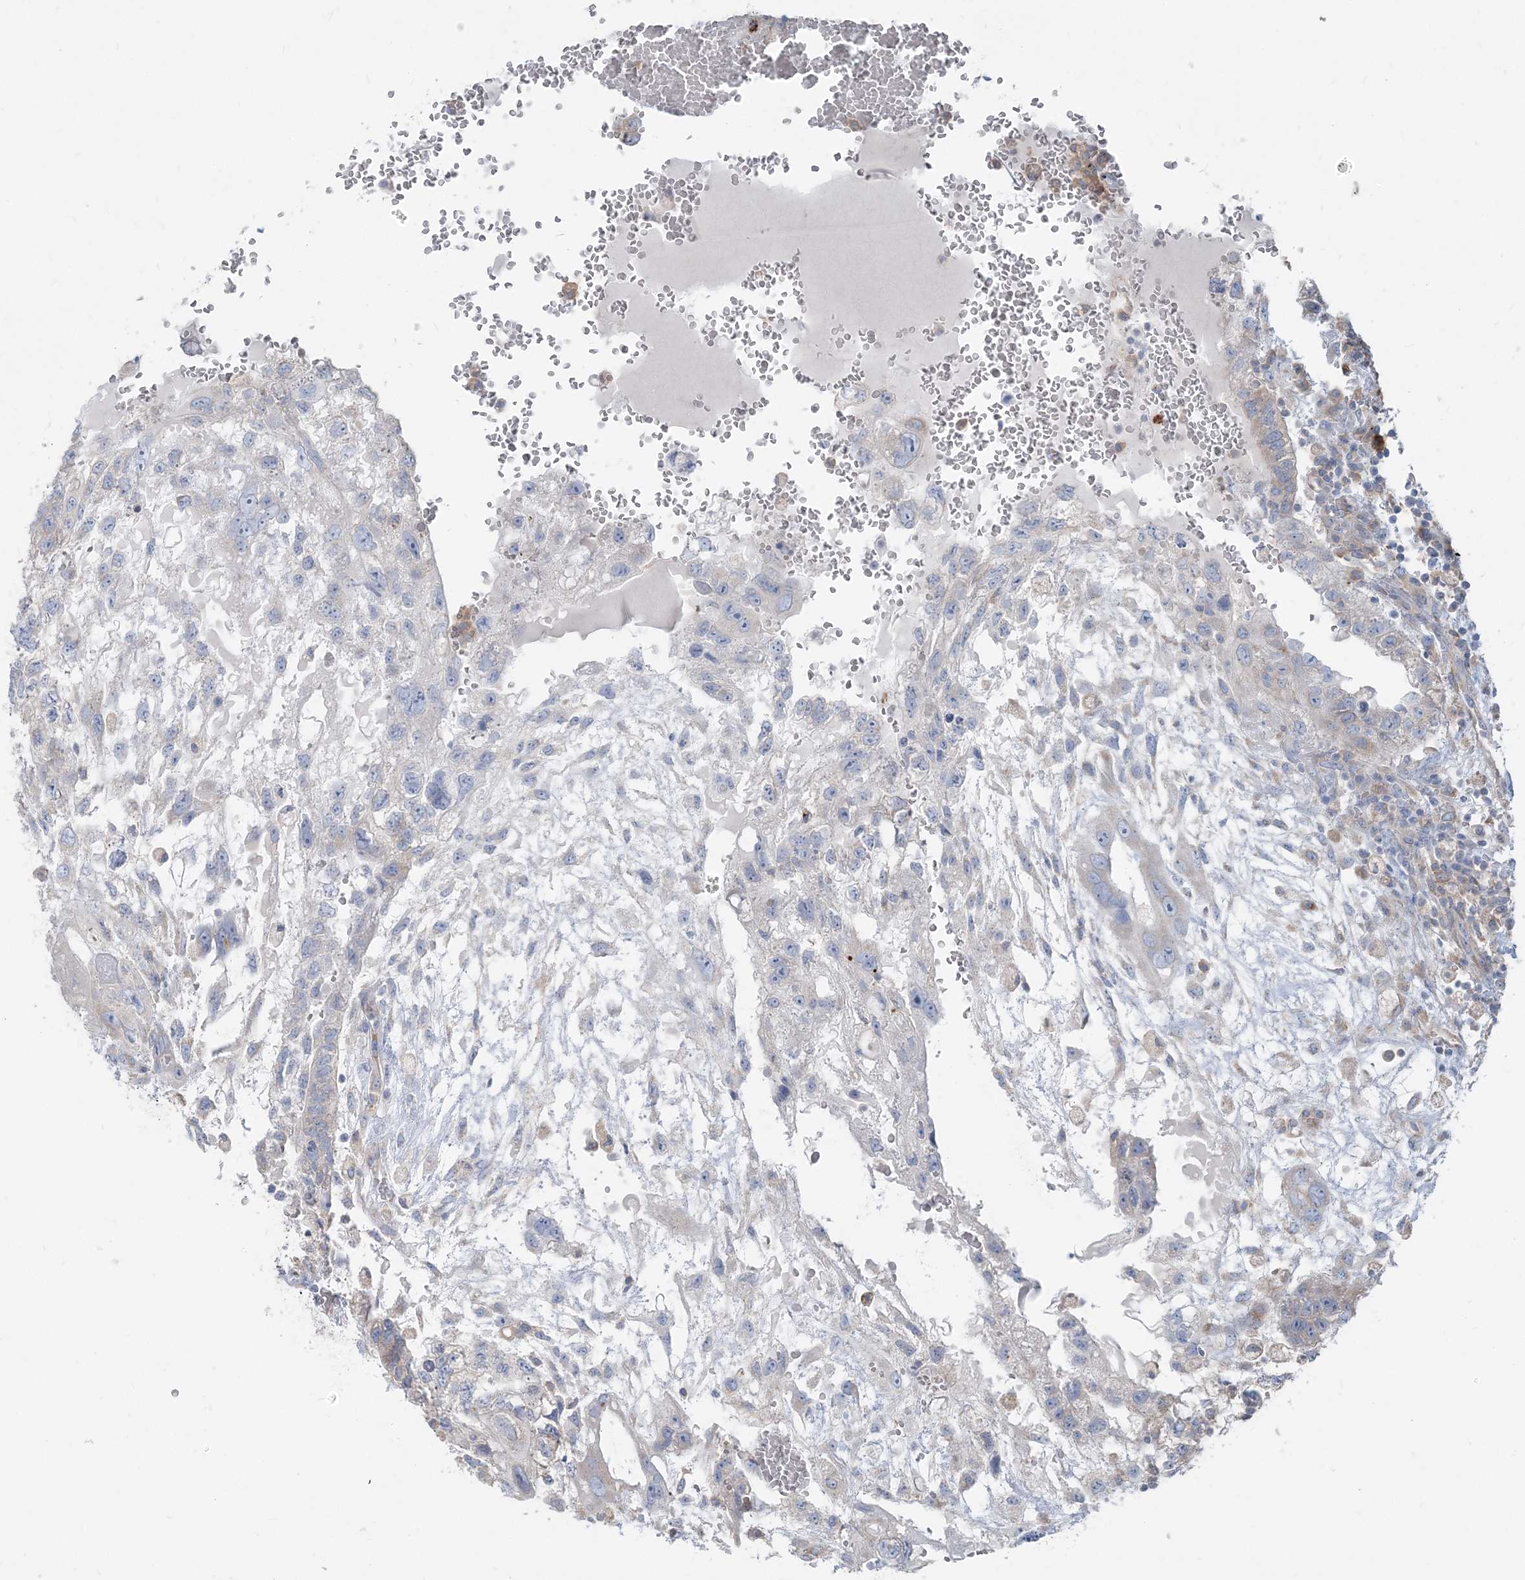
{"staining": {"intensity": "negative", "quantity": "none", "location": "none"}, "tissue": "testis cancer", "cell_type": "Tumor cells", "image_type": "cancer", "snomed": [{"axis": "morphology", "description": "Carcinoma, Embryonal, NOS"}, {"axis": "topography", "description": "Testis"}], "caption": "Immunohistochemistry image of neoplastic tissue: human testis embryonal carcinoma stained with DAB reveals no significant protein staining in tumor cells. Brightfield microscopy of immunohistochemistry stained with DAB (3,3'-diaminobenzidine) (brown) and hematoxylin (blue), captured at high magnification.", "gene": "CCNJ", "patient": {"sex": "male", "age": 36}}